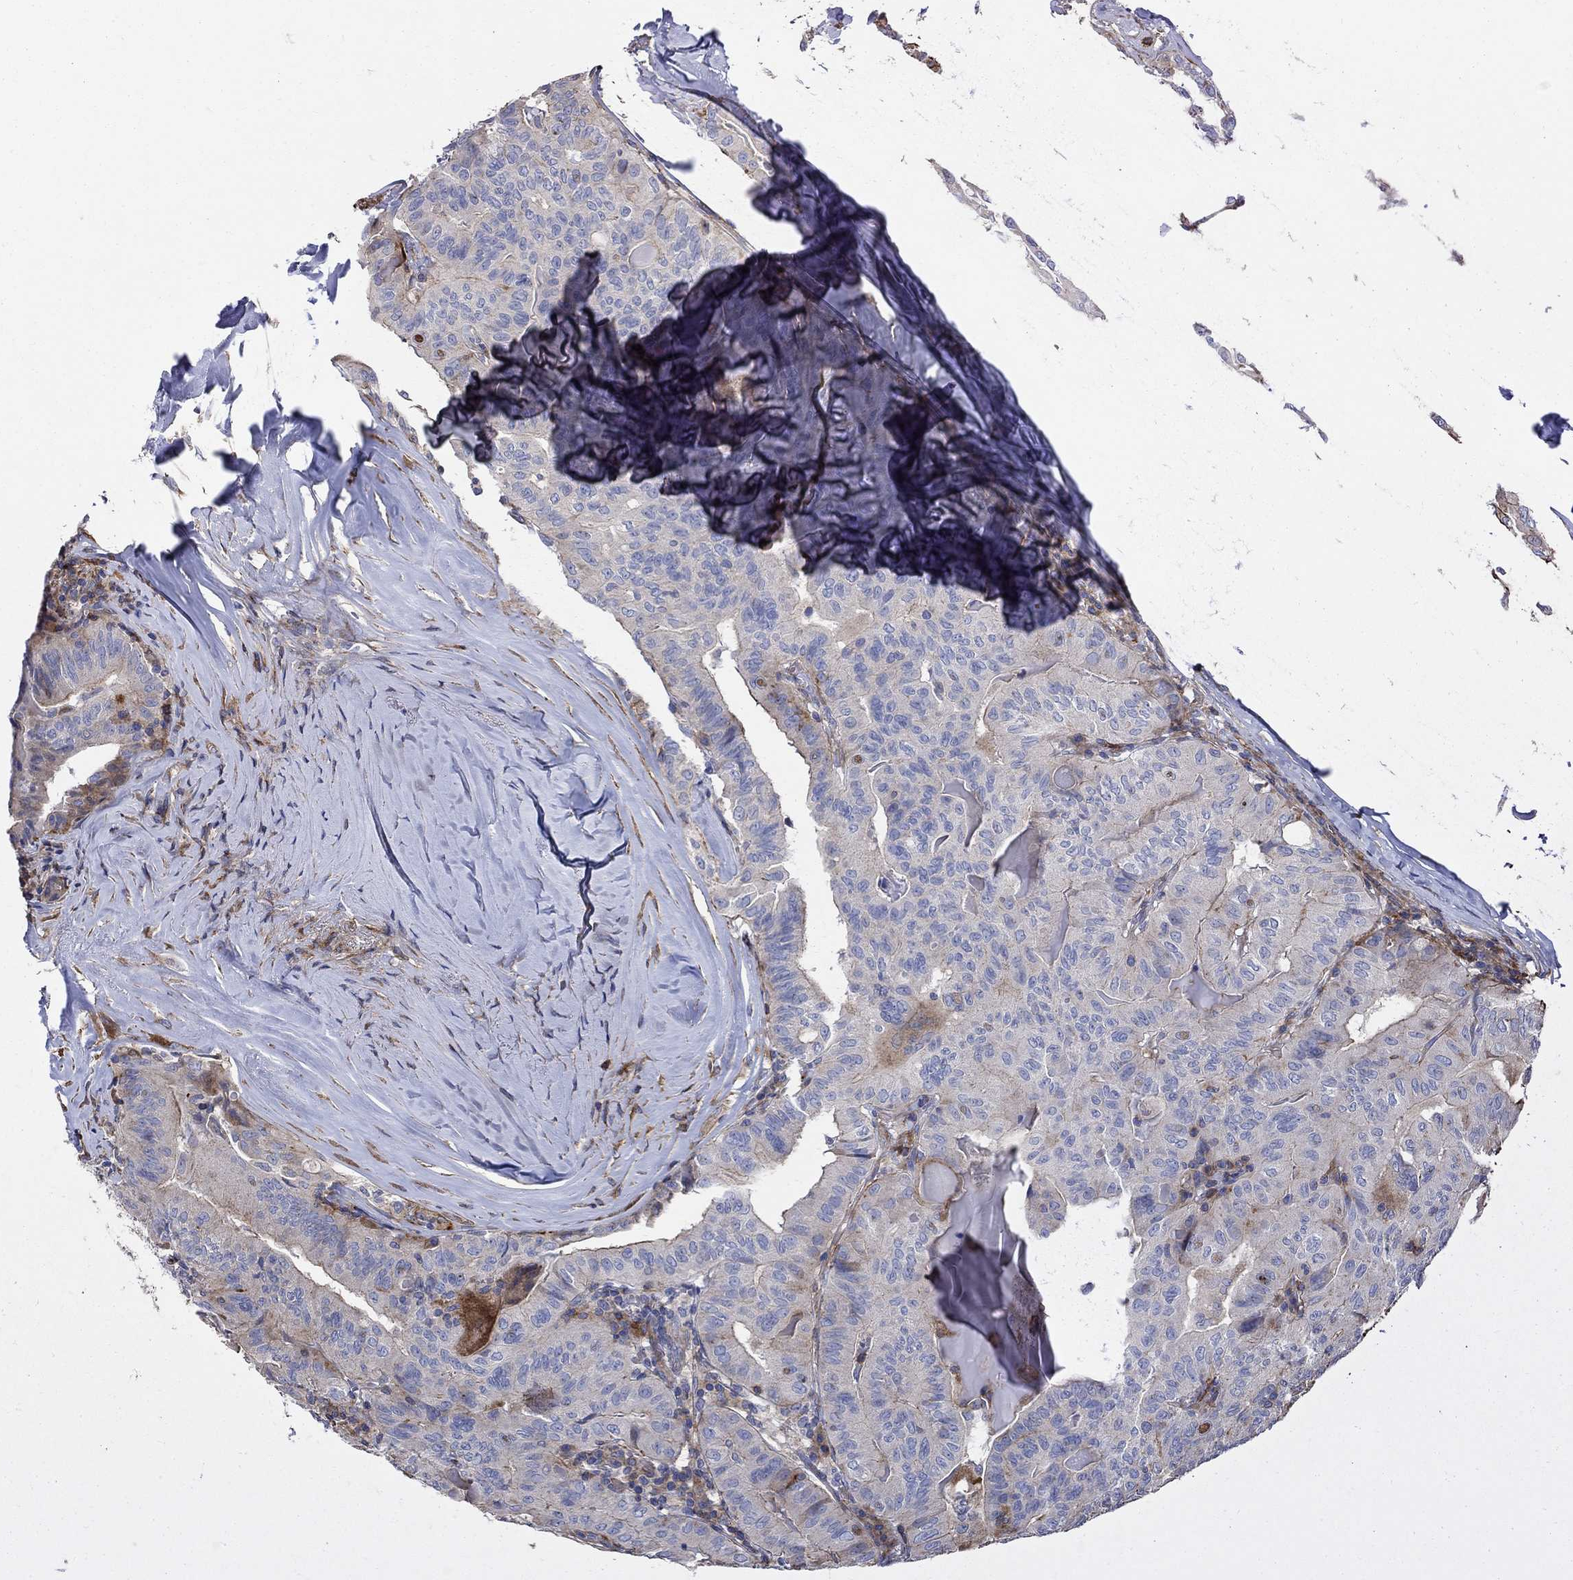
{"staining": {"intensity": "moderate", "quantity": "<25%", "location": "cytoplasmic/membranous"}, "tissue": "thyroid cancer", "cell_type": "Tumor cells", "image_type": "cancer", "snomed": [{"axis": "morphology", "description": "Papillary adenocarcinoma, NOS"}, {"axis": "topography", "description": "Thyroid gland"}], "caption": "A high-resolution image shows immunohistochemistry staining of thyroid papillary adenocarcinoma, which shows moderate cytoplasmic/membranous positivity in approximately <25% of tumor cells. The staining is performed using DAB brown chromogen to label protein expression. The nuclei are counter-stained blue using hematoxylin.", "gene": "NPHP1", "patient": {"sex": "female", "age": 68}}